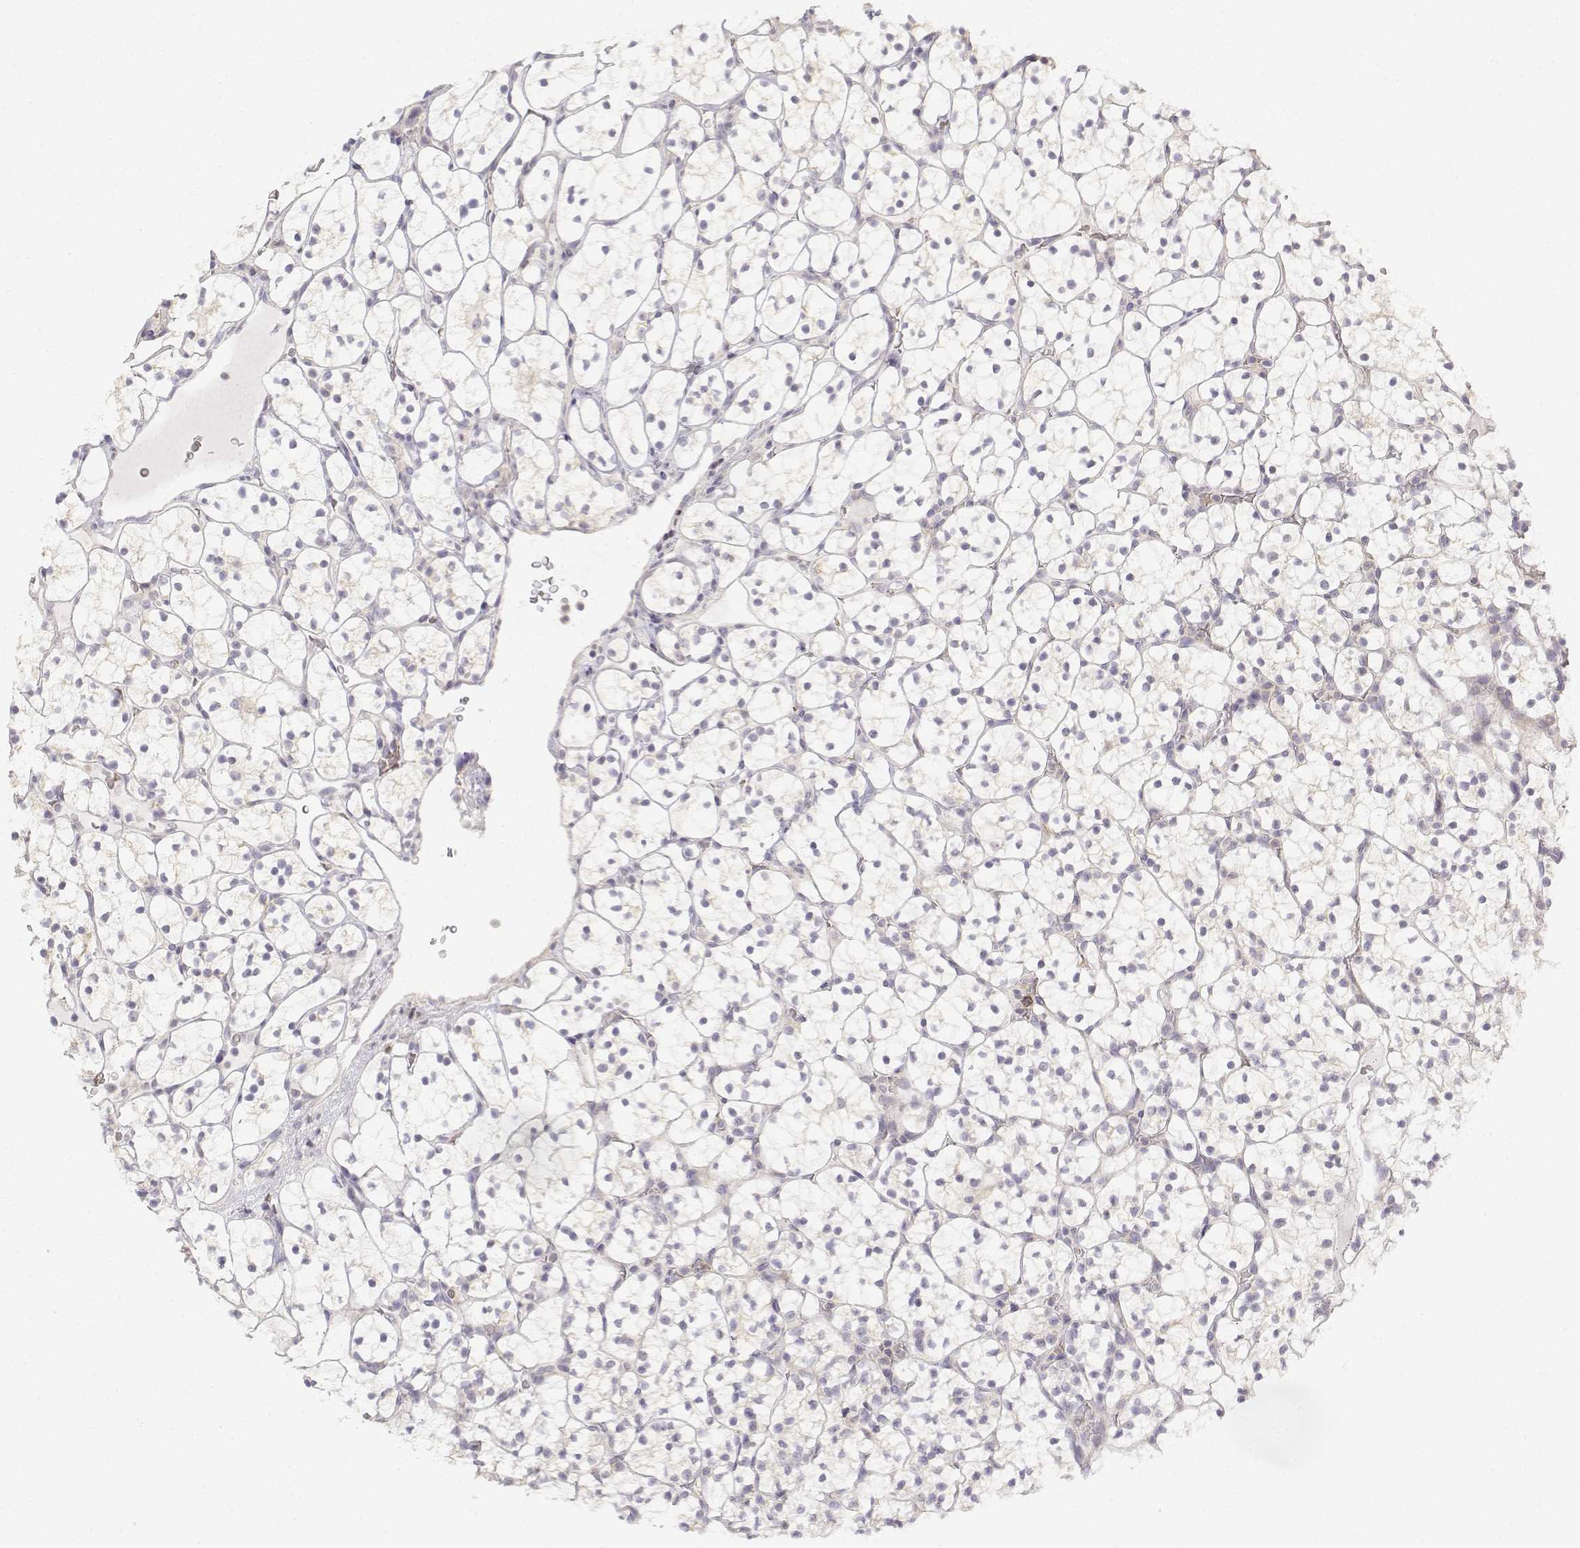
{"staining": {"intensity": "negative", "quantity": "none", "location": "none"}, "tissue": "renal cancer", "cell_type": "Tumor cells", "image_type": "cancer", "snomed": [{"axis": "morphology", "description": "Adenocarcinoma, NOS"}, {"axis": "topography", "description": "Kidney"}], "caption": "Renal cancer (adenocarcinoma) was stained to show a protein in brown. There is no significant expression in tumor cells. Brightfield microscopy of immunohistochemistry (IHC) stained with DAB (brown) and hematoxylin (blue), captured at high magnification.", "gene": "GLIPR1L2", "patient": {"sex": "female", "age": 89}}